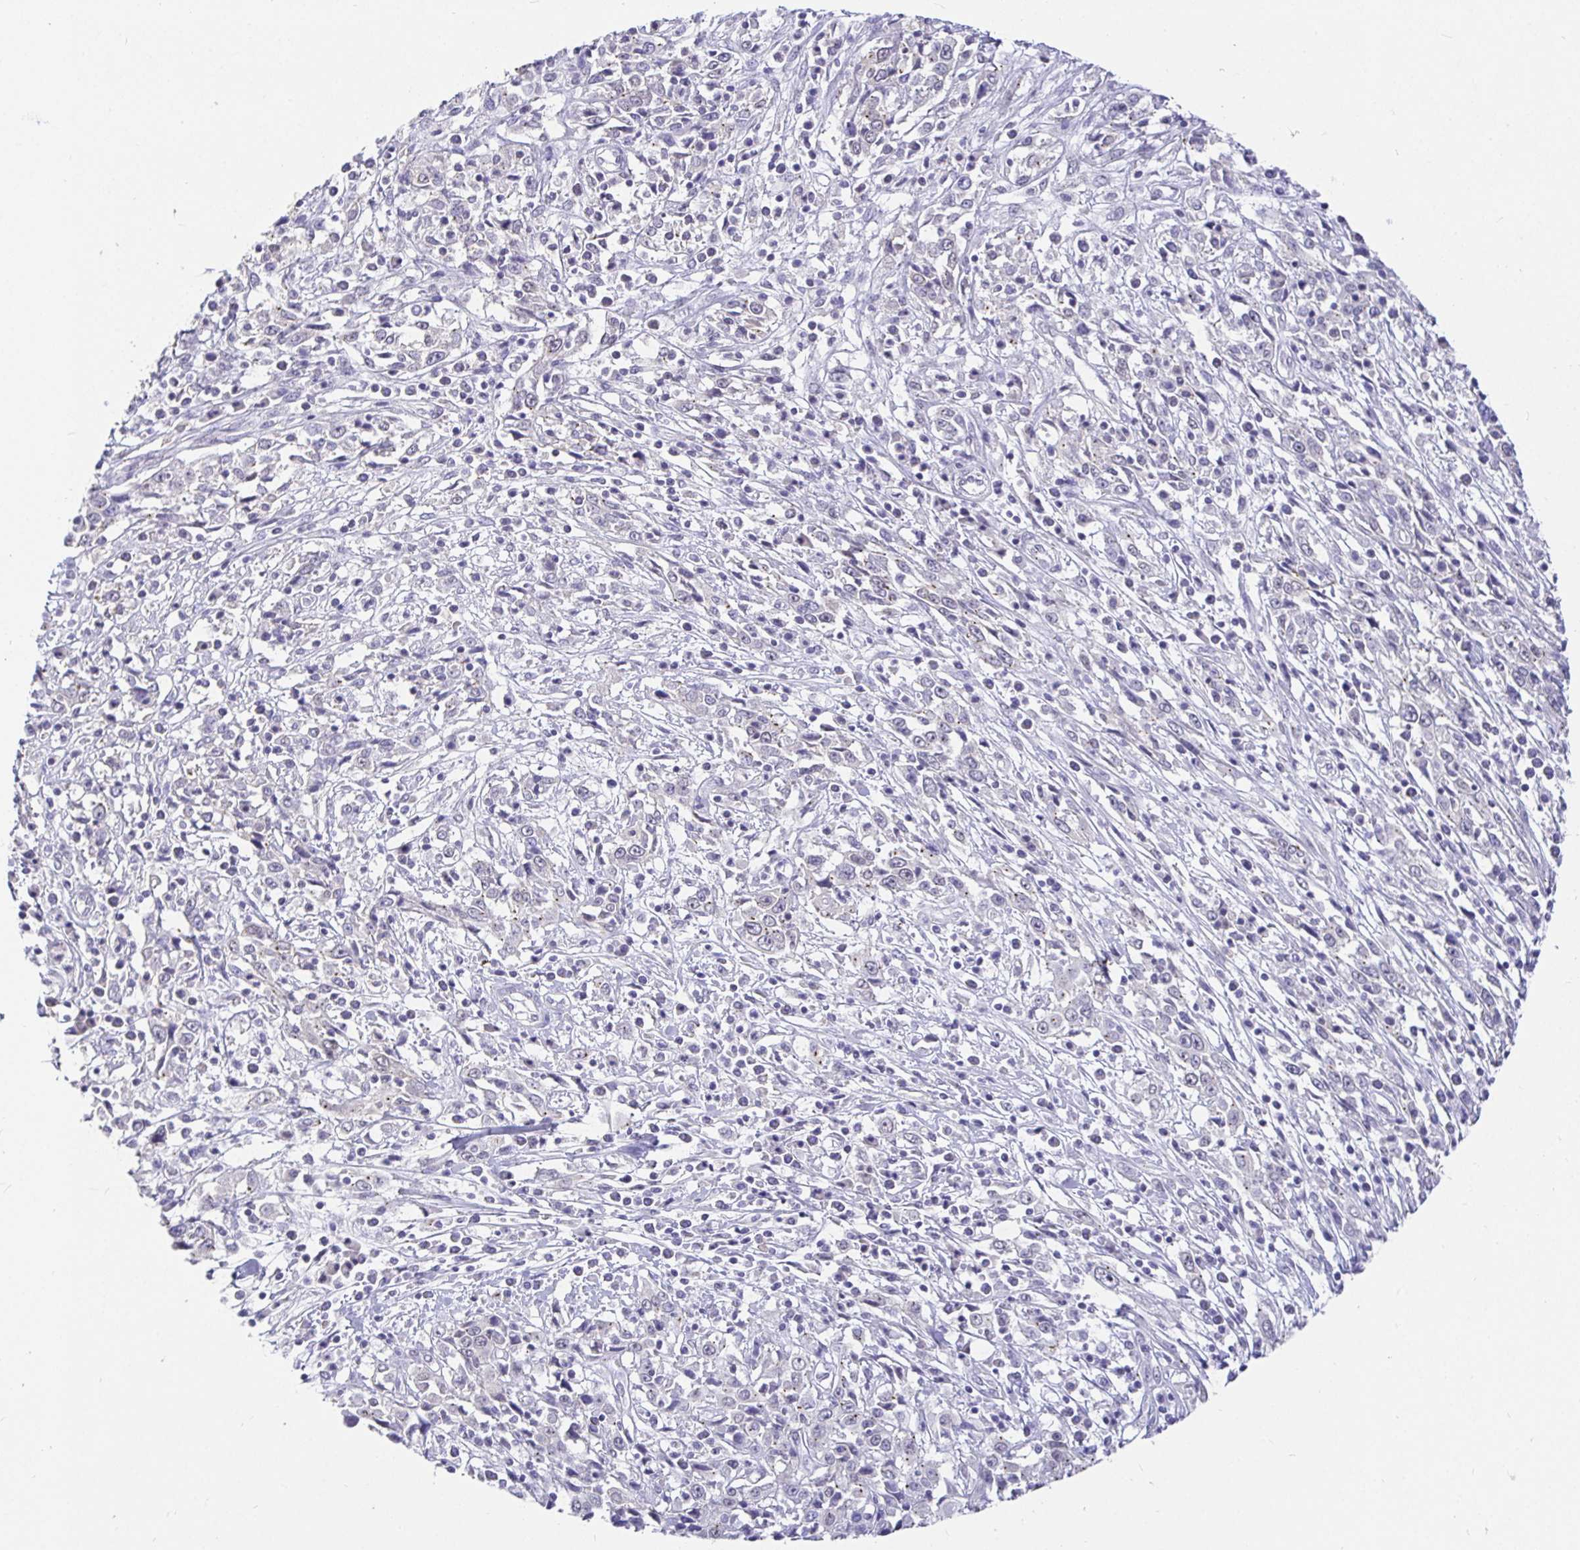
{"staining": {"intensity": "negative", "quantity": "none", "location": "none"}, "tissue": "cervical cancer", "cell_type": "Tumor cells", "image_type": "cancer", "snomed": [{"axis": "morphology", "description": "Adenocarcinoma, NOS"}, {"axis": "topography", "description": "Cervix"}], "caption": "High magnification brightfield microscopy of cervical cancer stained with DAB (3,3'-diaminobenzidine) (brown) and counterstained with hematoxylin (blue): tumor cells show no significant staining. Brightfield microscopy of IHC stained with DAB (brown) and hematoxylin (blue), captured at high magnification.", "gene": "EZHIP", "patient": {"sex": "female", "age": 40}}